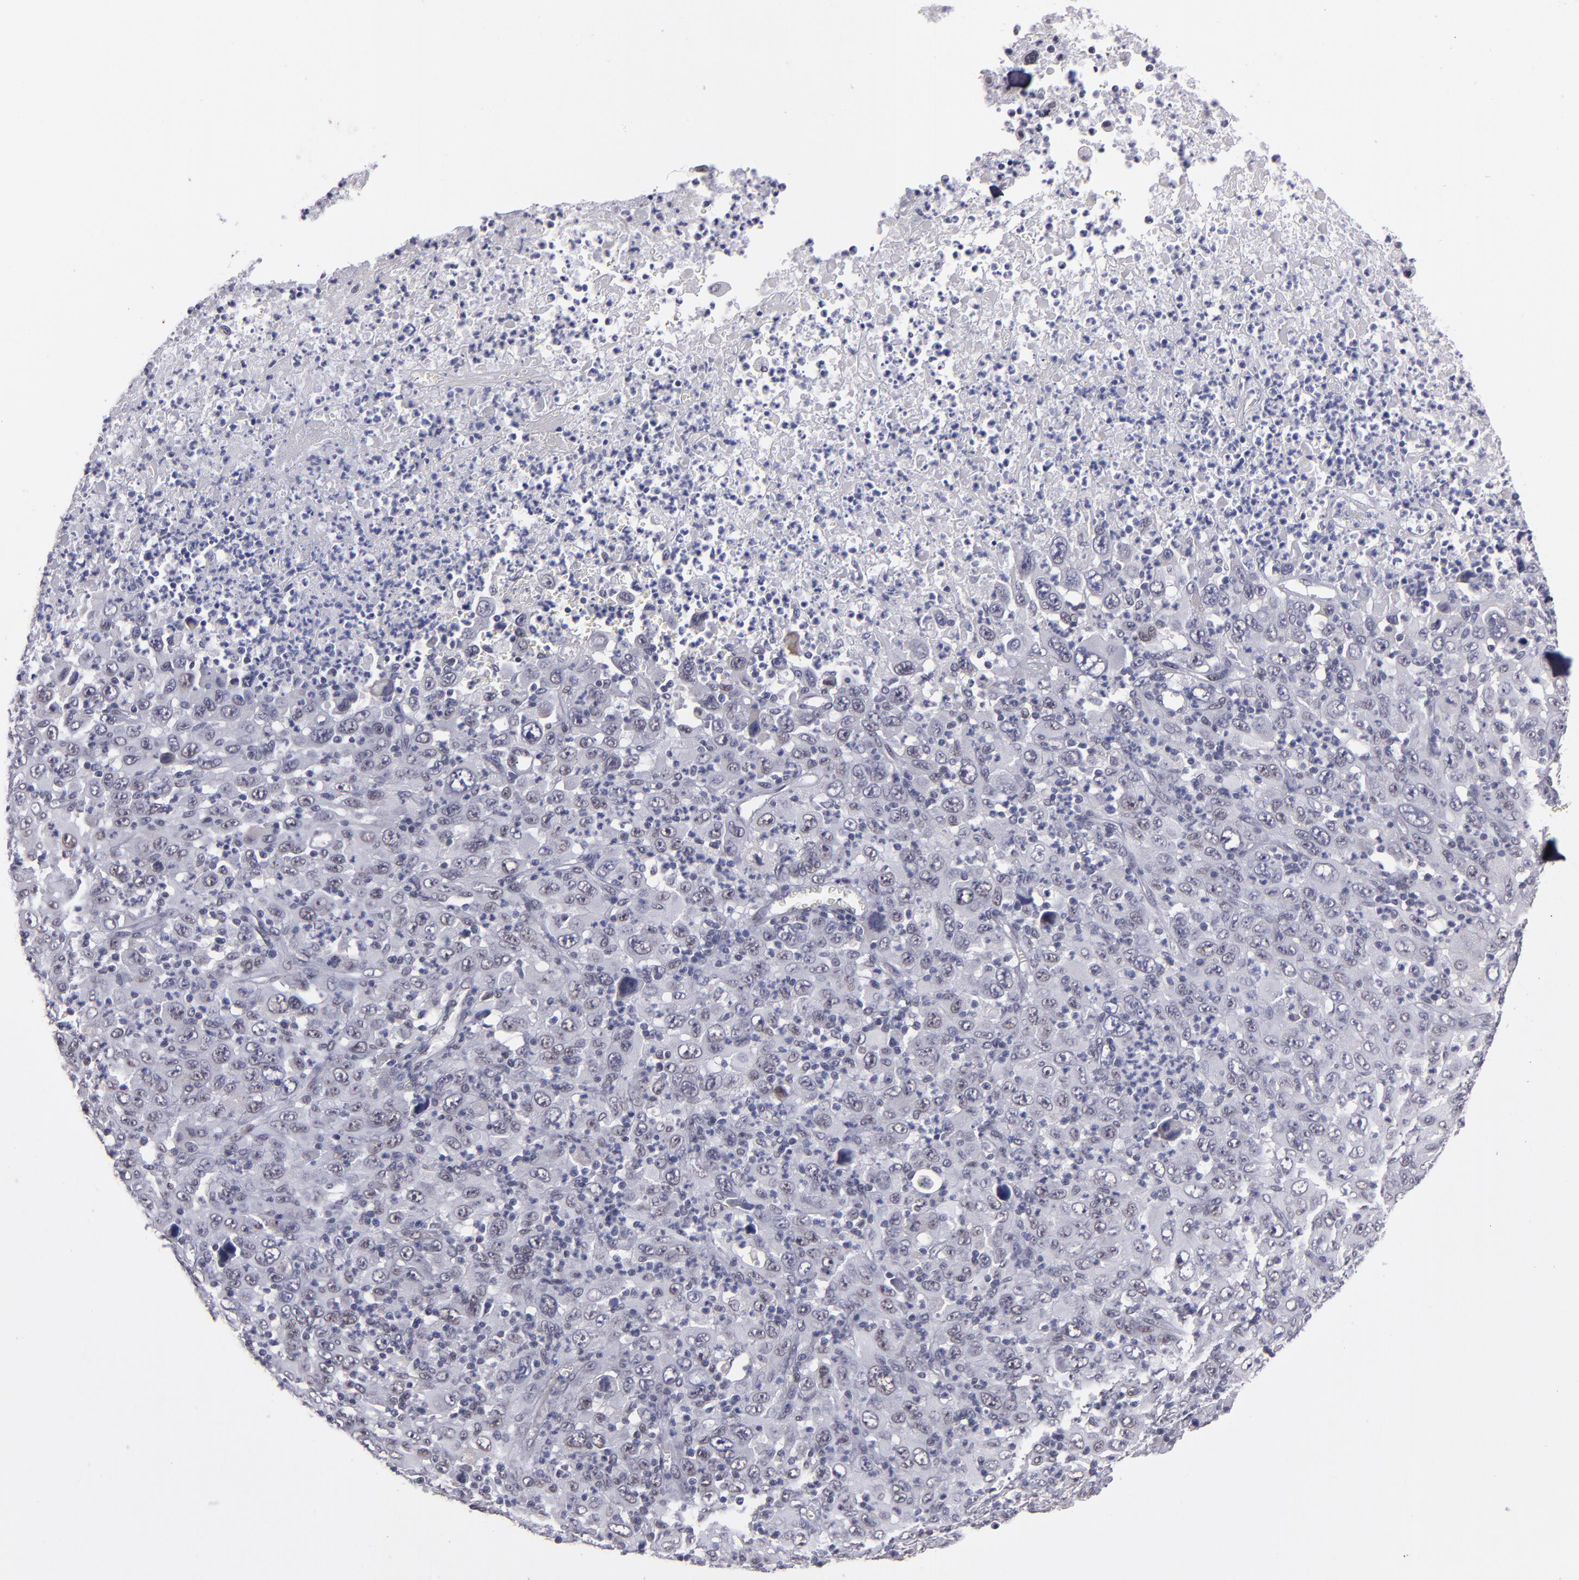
{"staining": {"intensity": "weak", "quantity": "<25%", "location": "nuclear"}, "tissue": "melanoma", "cell_type": "Tumor cells", "image_type": "cancer", "snomed": [{"axis": "morphology", "description": "Malignant melanoma, Metastatic site"}, {"axis": "topography", "description": "Skin"}], "caption": "DAB (3,3'-diaminobenzidine) immunohistochemical staining of human melanoma demonstrates no significant staining in tumor cells.", "gene": "OTUB2", "patient": {"sex": "female", "age": 56}}